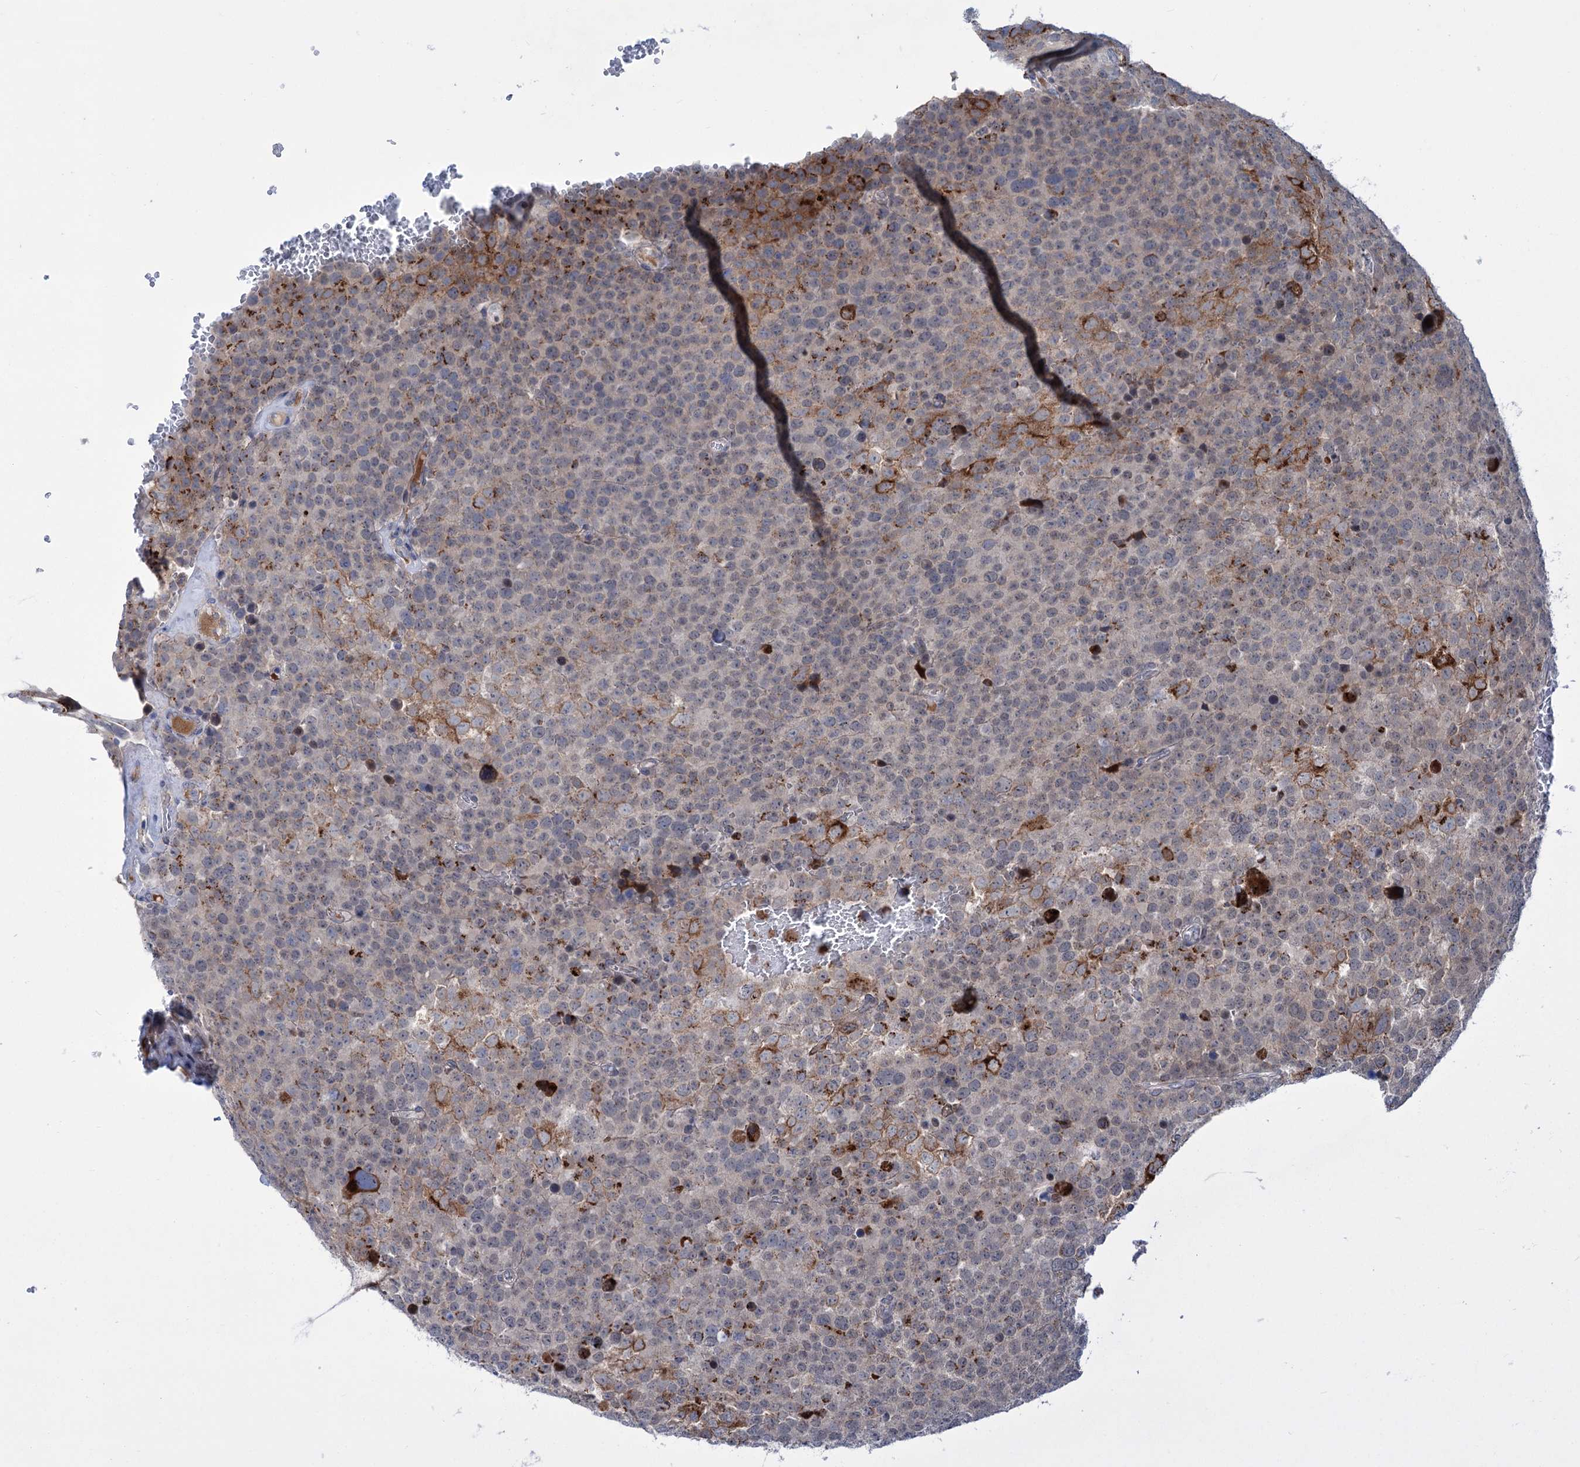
{"staining": {"intensity": "strong", "quantity": "<25%", "location": "cytoplasmic/membranous"}, "tissue": "testis cancer", "cell_type": "Tumor cells", "image_type": "cancer", "snomed": [{"axis": "morphology", "description": "Seminoma, NOS"}, {"axis": "topography", "description": "Testis"}], "caption": "This is a histology image of immunohistochemistry (IHC) staining of testis cancer (seminoma), which shows strong positivity in the cytoplasmic/membranous of tumor cells.", "gene": "ELP4", "patient": {"sex": "male", "age": 71}}